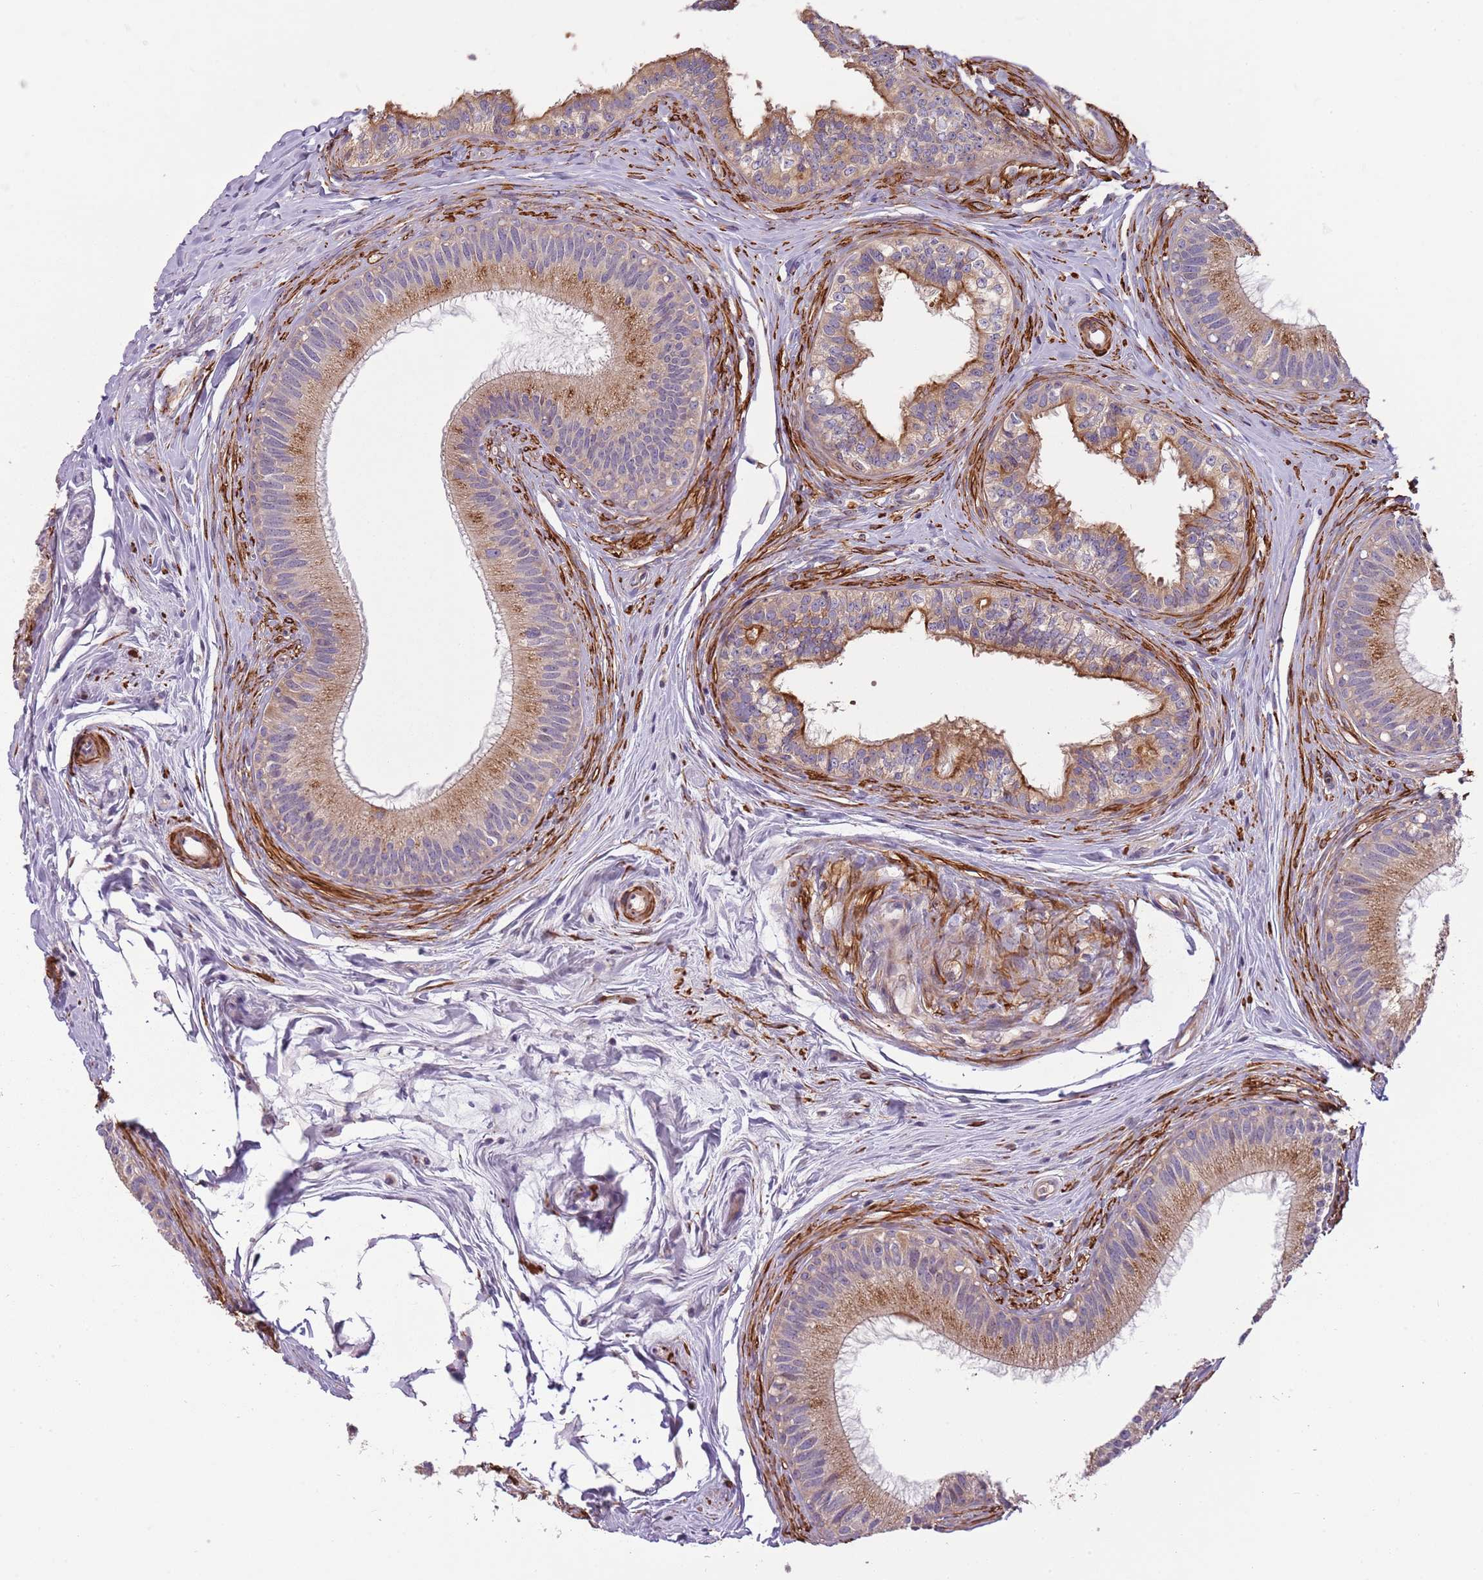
{"staining": {"intensity": "moderate", "quantity": ">75%", "location": "cytoplasmic/membranous"}, "tissue": "epididymis", "cell_type": "Glandular cells", "image_type": "normal", "snomed": [{"axis": "morphology", "description": "Normal tissue, NOS"}, {"axis": "topography", "description": "Epididymis"}], "caption": "Normal epididymis was stained to show a protein in brown. There is medium levels of moderate cytoplasmic/membranous expression in about >75% of glandular cells. The staining was performed using DAB to visualize the protein expression in brown, while the nuclei were stained in blue with hematoxylin (Magnification: 20x).", "gene": "RNF128", "patient": {"sex": "male", "age": 27}}